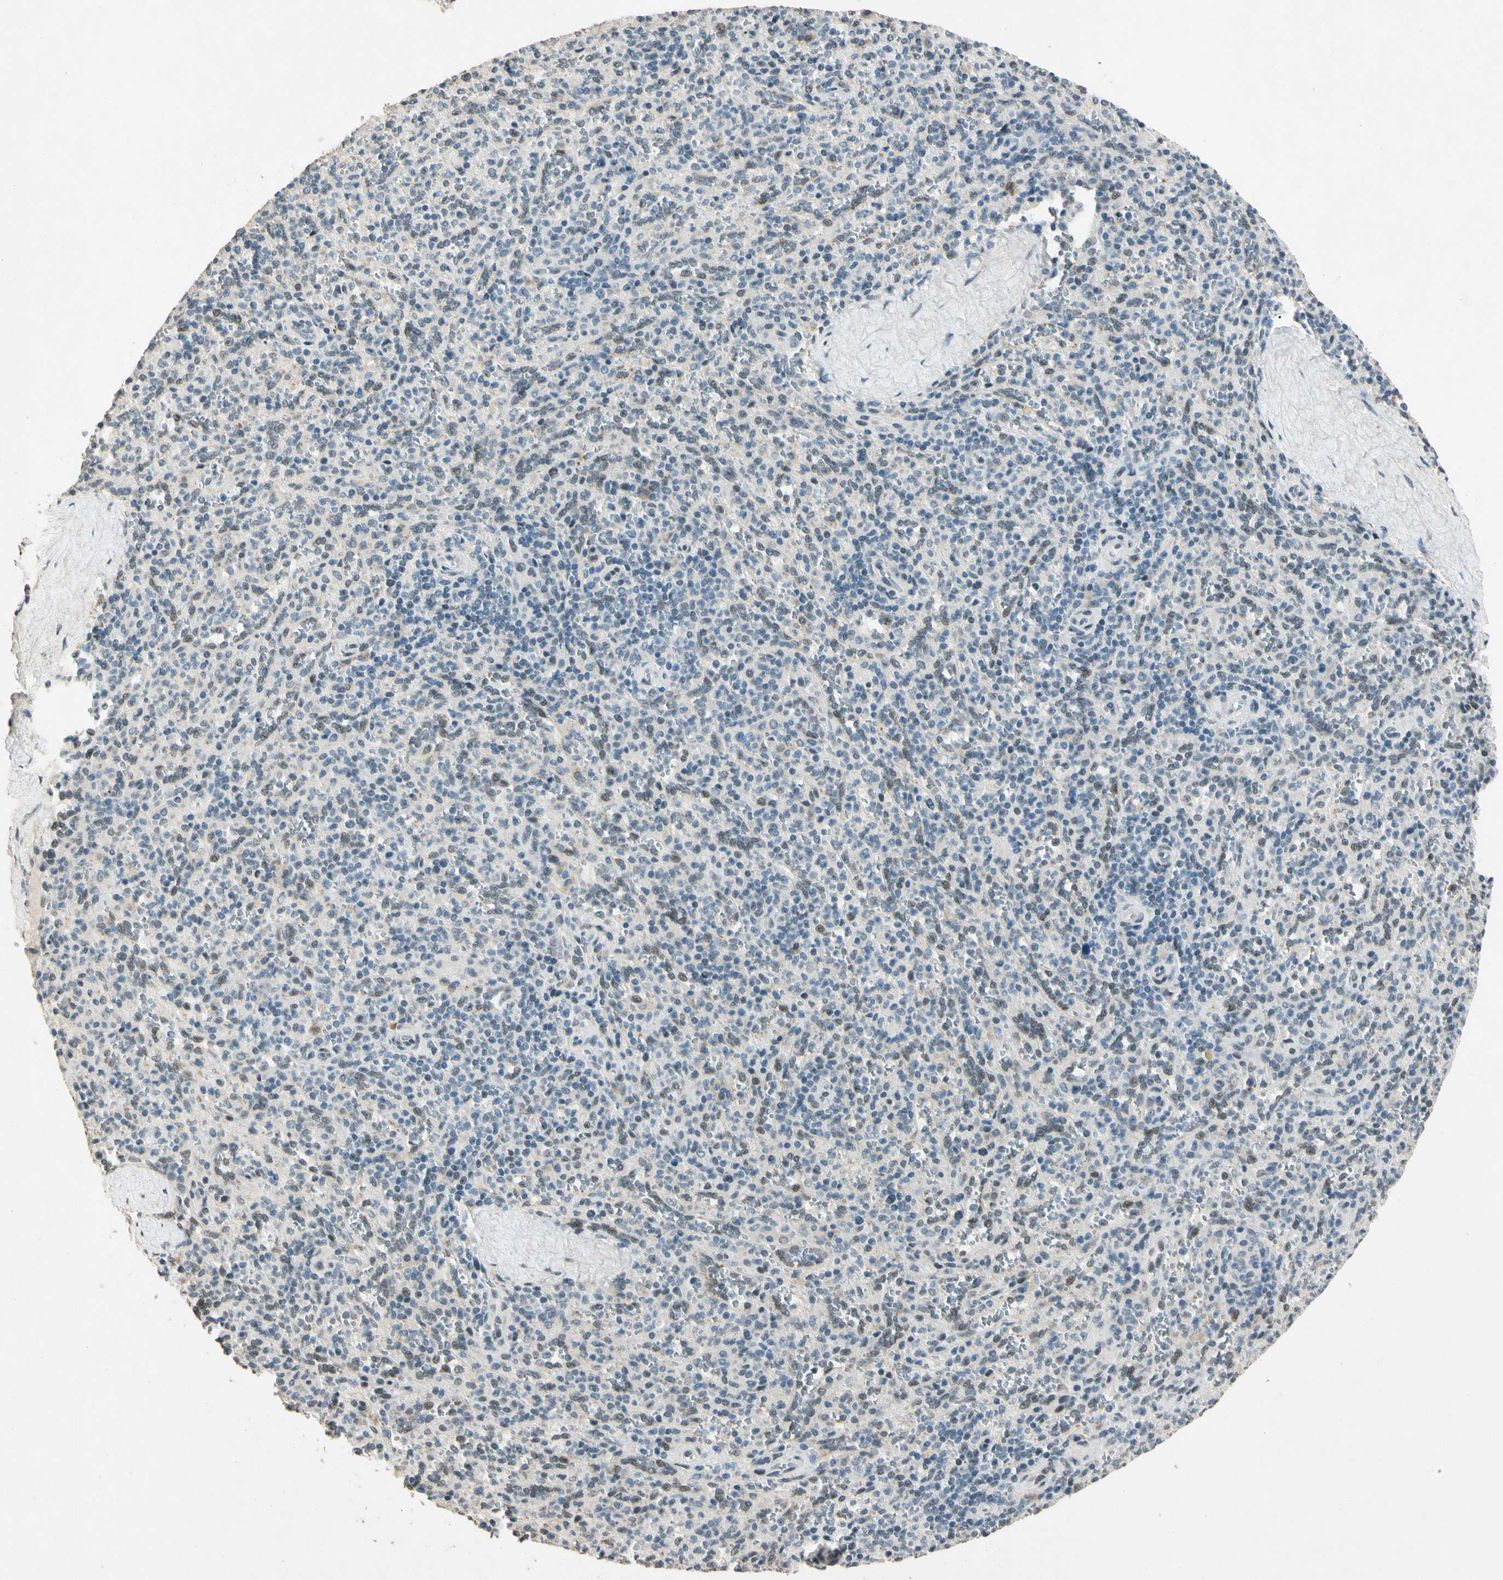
{"staining": {"intensity": "weak", "quantity": "25%-75%", "location": "nuclear"}, "tissue": "spleen", "cell_type": "Cells in red pulp", "image_type": "normal", "snomed": [{"axis": "morphology", "description": "Normal tissue, NOS"}, {"axis": "topography", "description": "Spleen"}], "caption": "IHC of normal spleen shows low levels of weak nuclear staining in about 25%-75% of cells in red pulp.", "gene": "ZBTB4", "patient": {"sex": "male", "age": 36}}